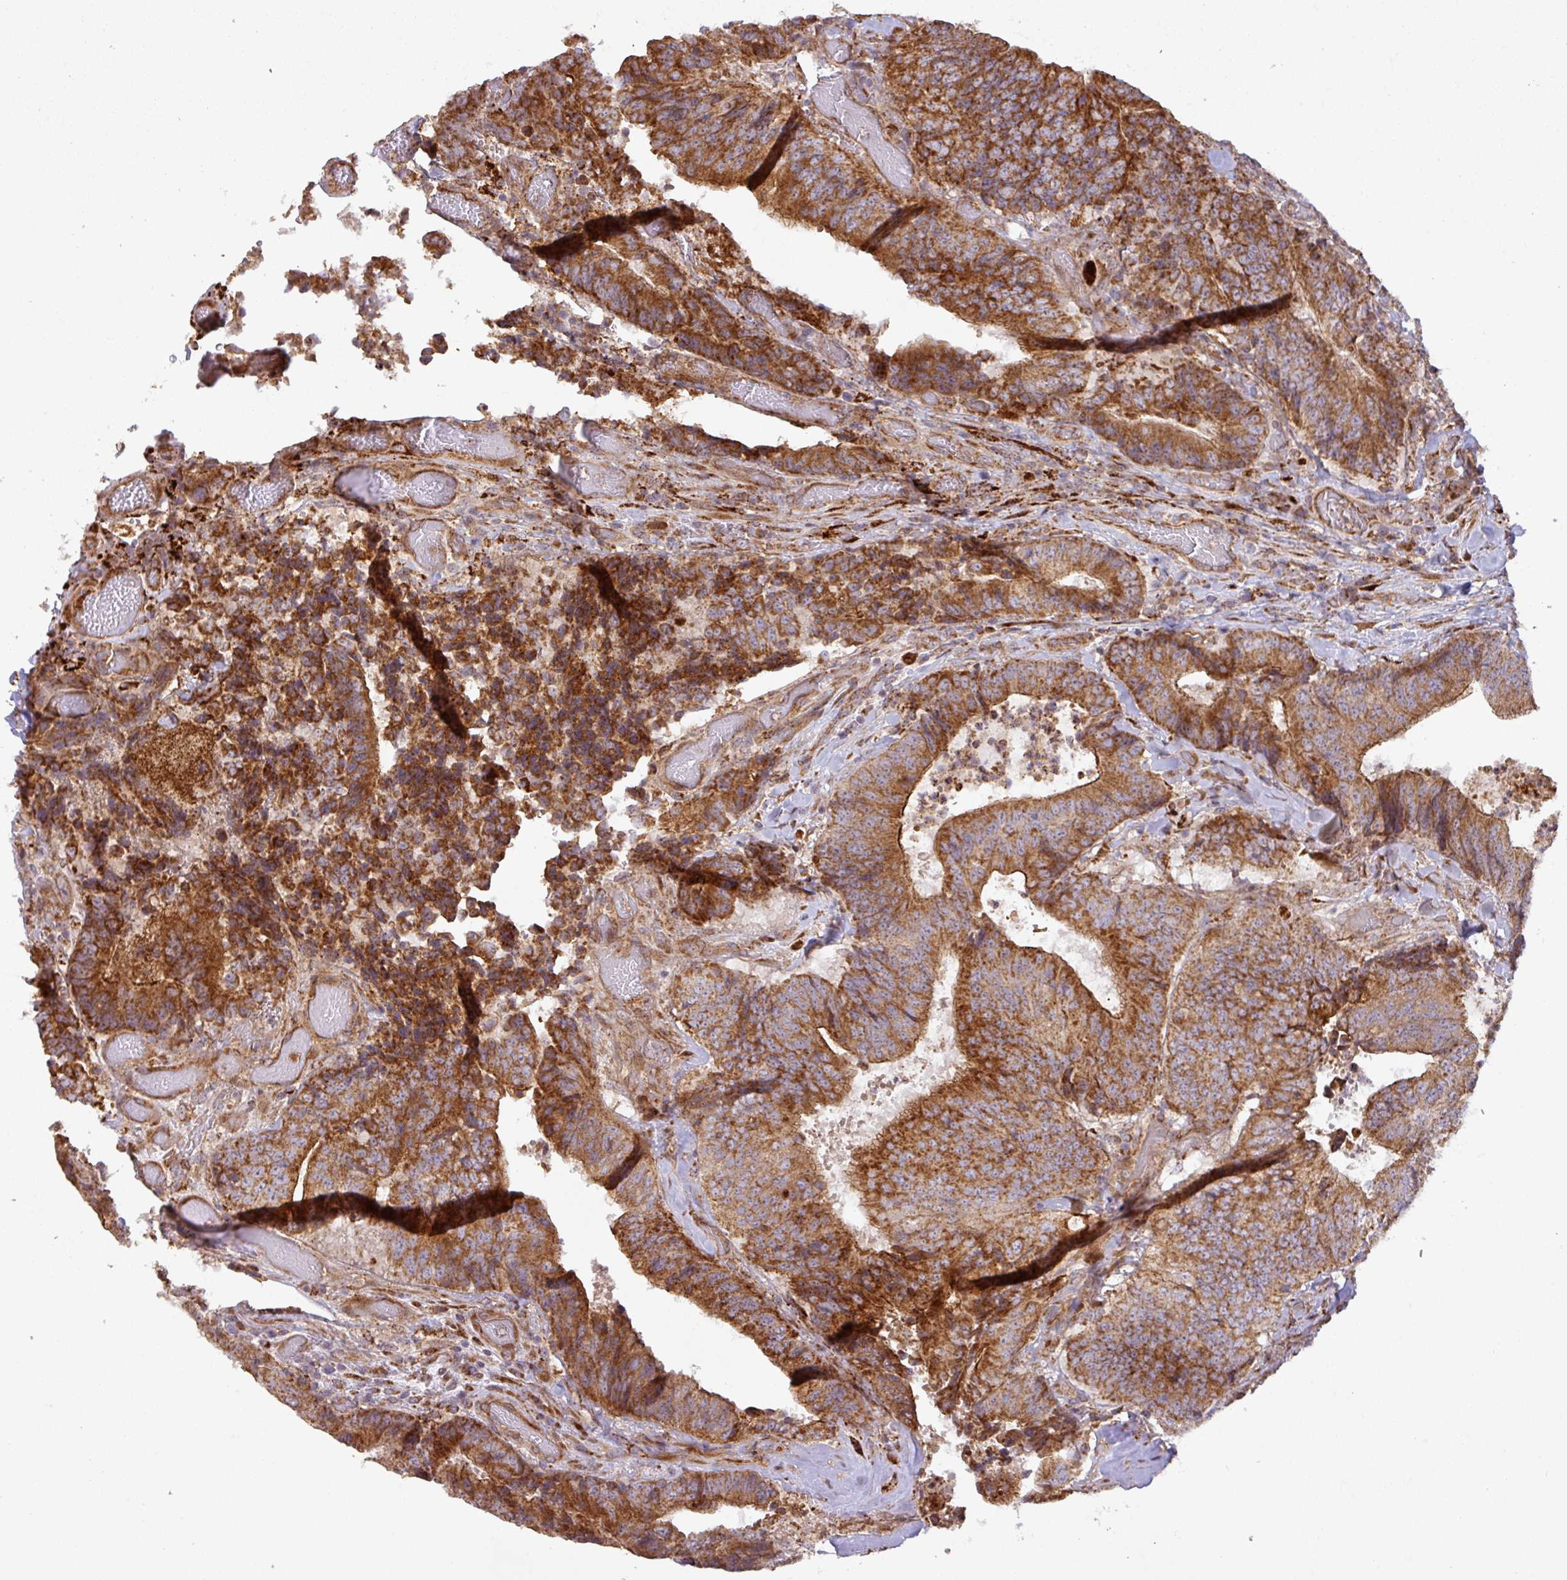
{"staining": {"intensity": "strong", "quantity": ">75%", "location": "cytoplasmic/membranous"}, "tissue": "colorectal cancer", "cell_type": "Tumor cells", "image_type": "cancer", "snomed": [{"axis": "morphology", "description": "Adenocarcinoma, NOS"}, {"axis": "topography", "description": "Rectum"}], "caption": "Colorectal cancer stained with a brown dye reveals strong cytoplasmic/membranous positive staining in about >75% of tumor cells.", "gene": "GPD2", "patient": {"sex": "male", "age": 72}}